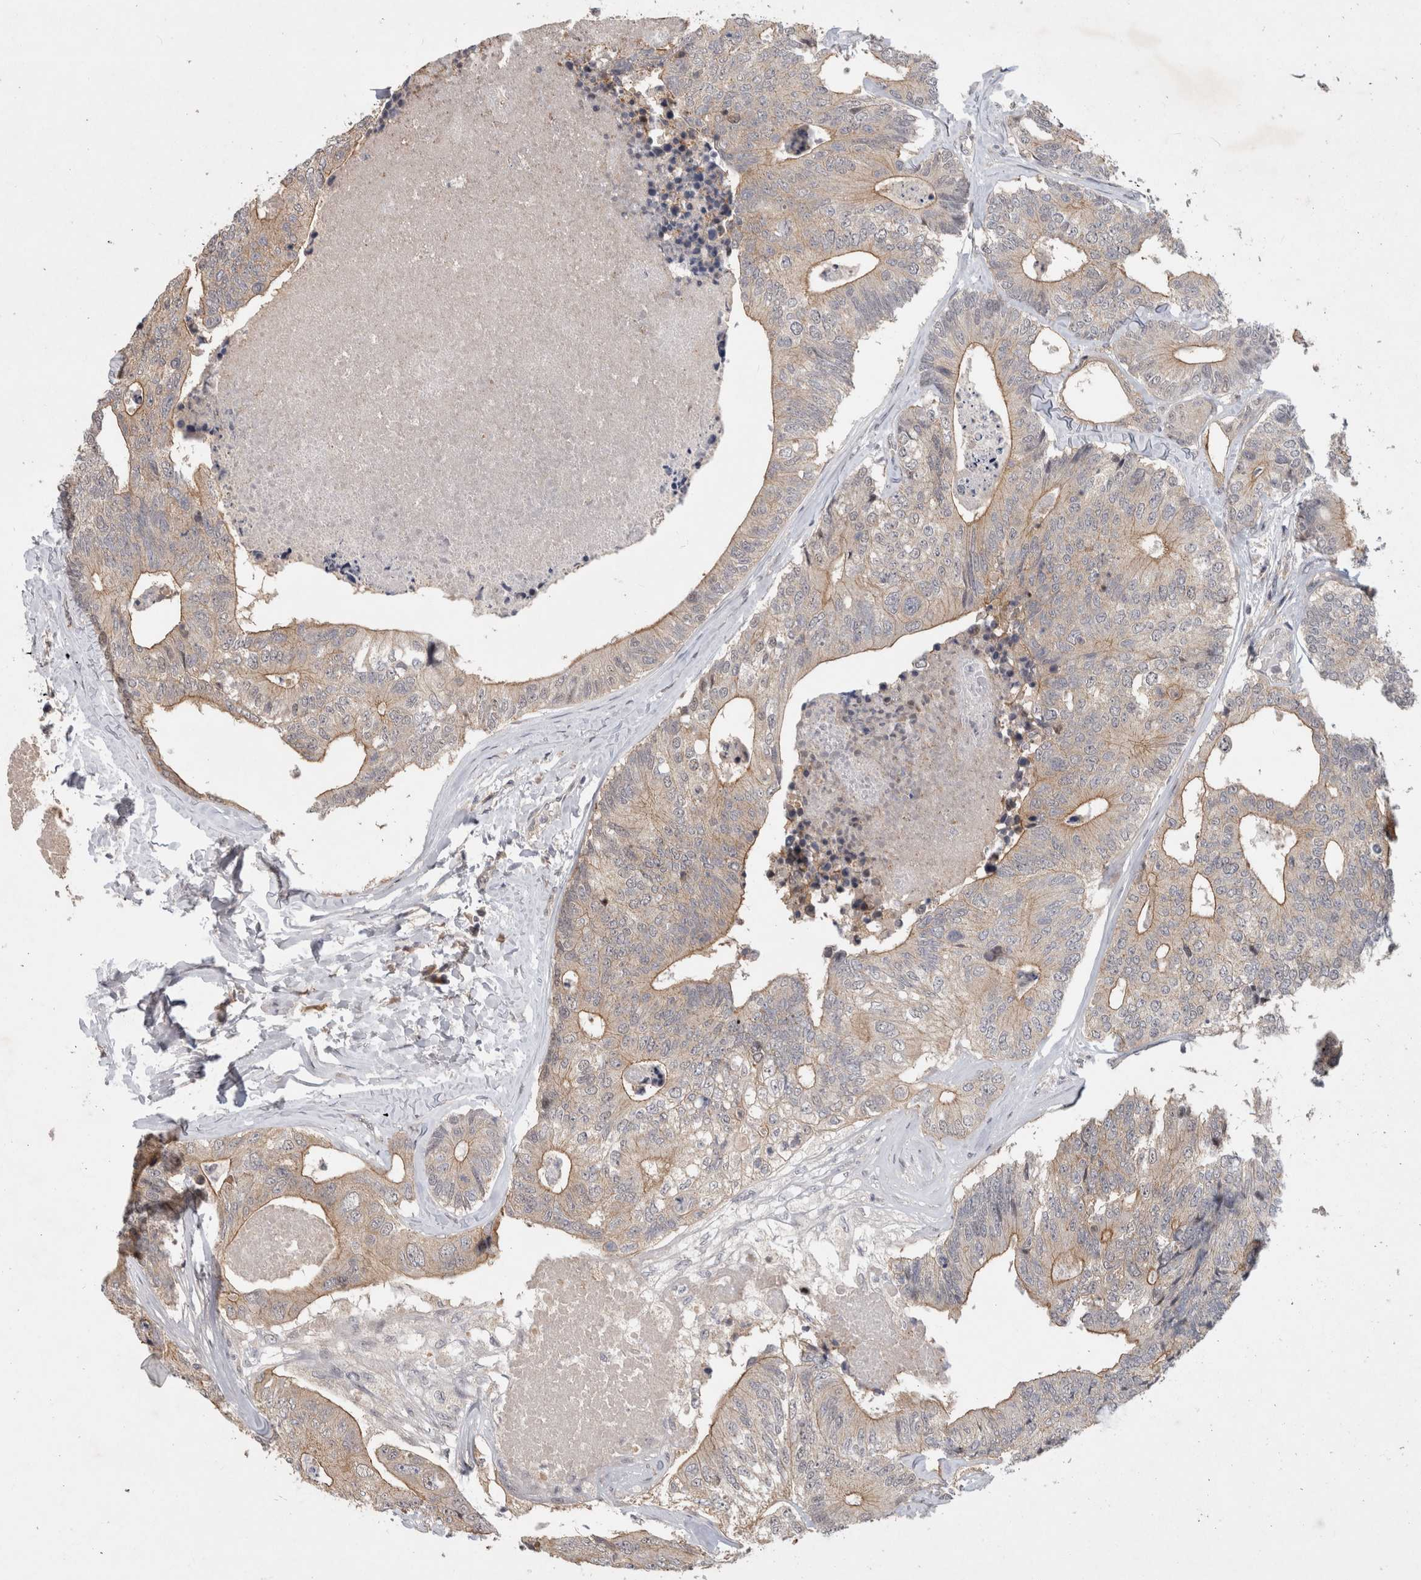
{"staining": {"intensity": "weak", "quantity": "<25%", "location": "cytoplasmic/membranous"}, "tissue": "colorectal cancer", "cell_type": "Tumor cells", "image_type": "cancer", "snomed": [{"axis": "morphology", "description": "Adenocarcinoma, NOS"}, {"axis": "topography", "description": "Colon"}], "caption": "Tumor cells show no significant staining in colorectal adenocarcinoma. Brightfield microscopy of immunohistochemistry stained with DAB (brown) and hematoxylin (blue), captured at high magnification.", "gene": "CERS3", "patient": {"sex": "female", "age": 67}}